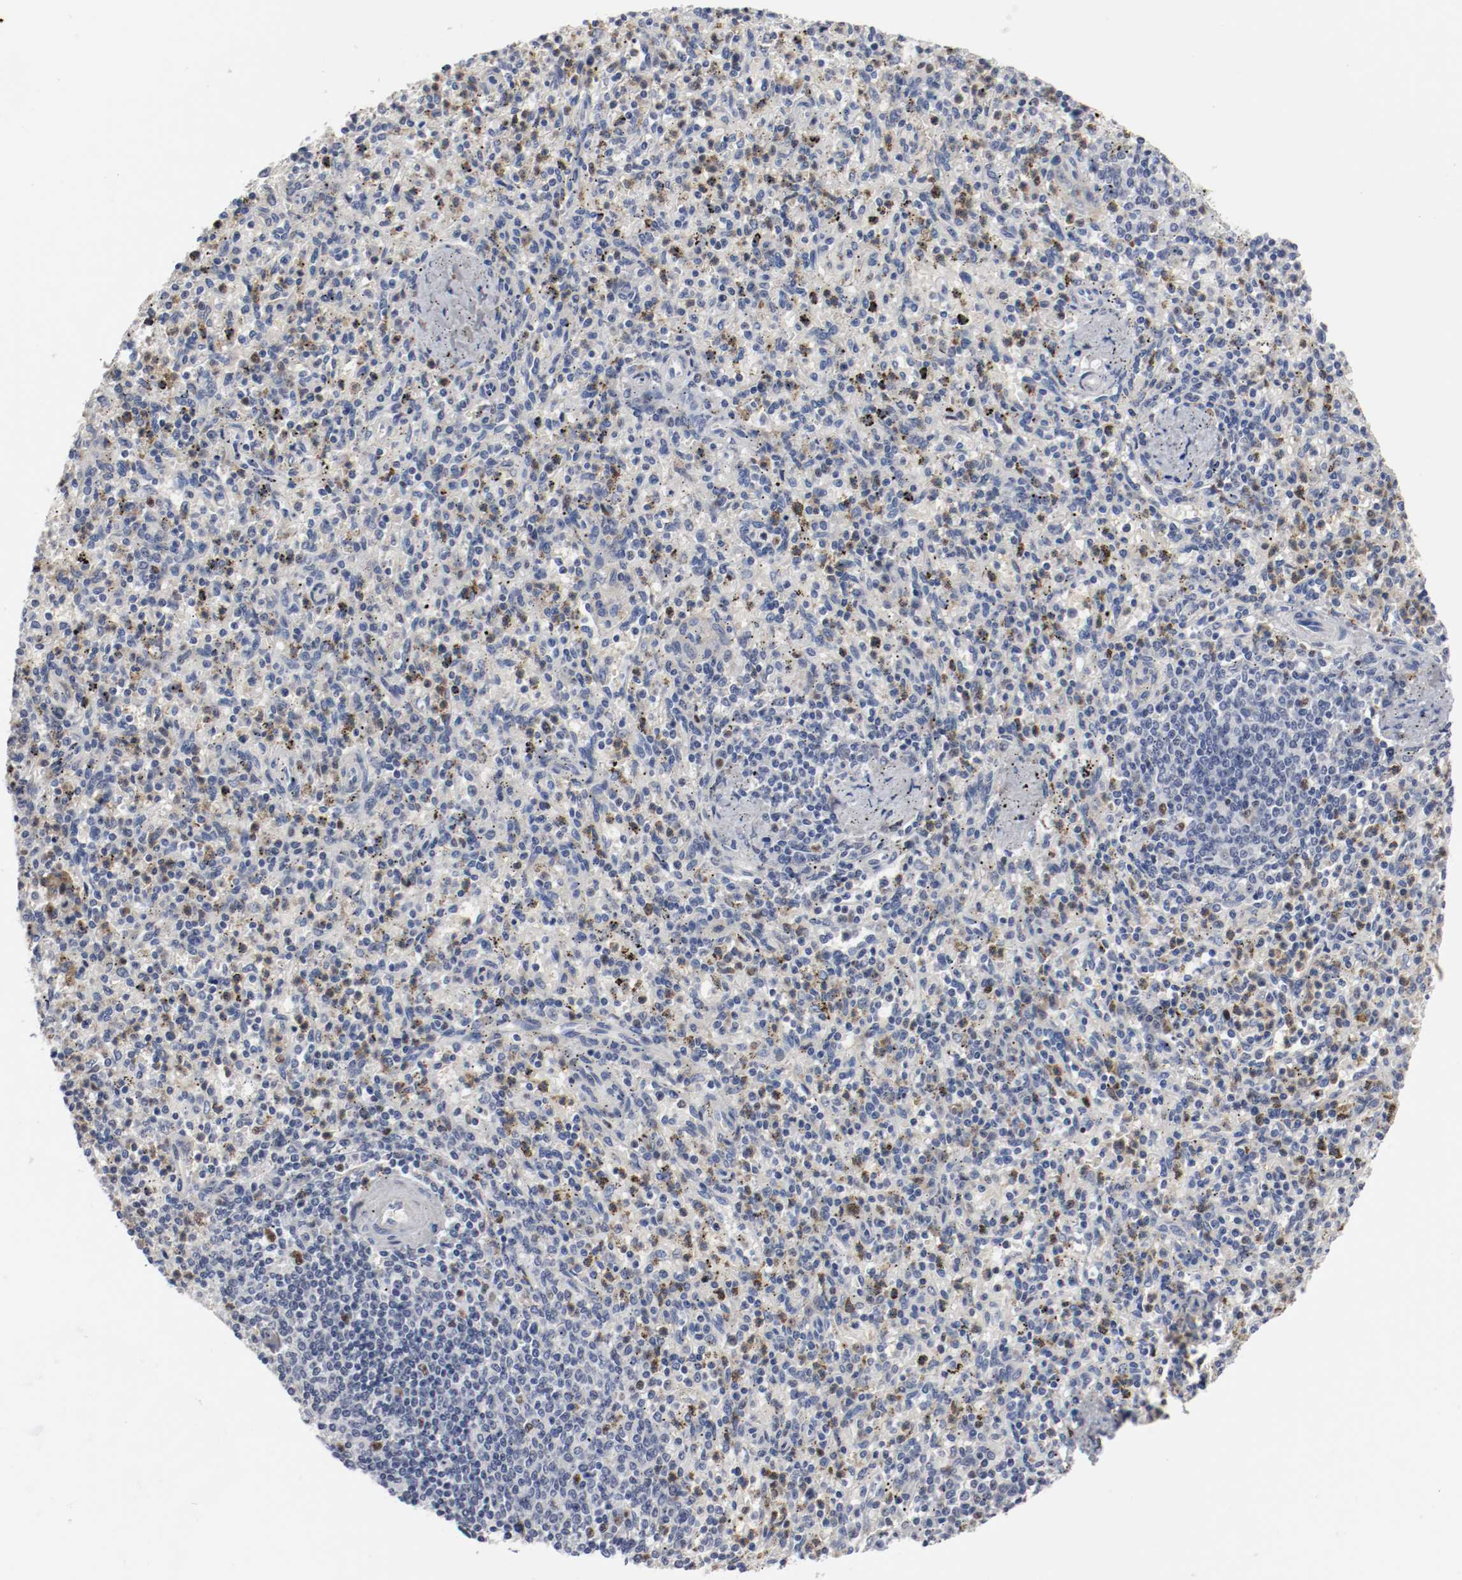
{"staining": {"intensity": "strong", "quantity": "<25%", "location": "nuclear"}, "tissue": "spleen", "cell_type": "Cells in red pulp", "image_type": "normal", "snomed": [{"axis": "morphology", "description": "Normal tissue, NOS"}, {"axis": "topography", "description": "Spleen"}], "caption": "Protein expression analysis of unremarkable spleen displays strong nuclear staining in about <25% of cells in red pulp. The protein is stained brown, and the nuclei are stained in blue (DAB IHC with brightfield microscopy, high magnification).", "gene": "MCM6", "patient": {"sex": "male", "age": 72}}